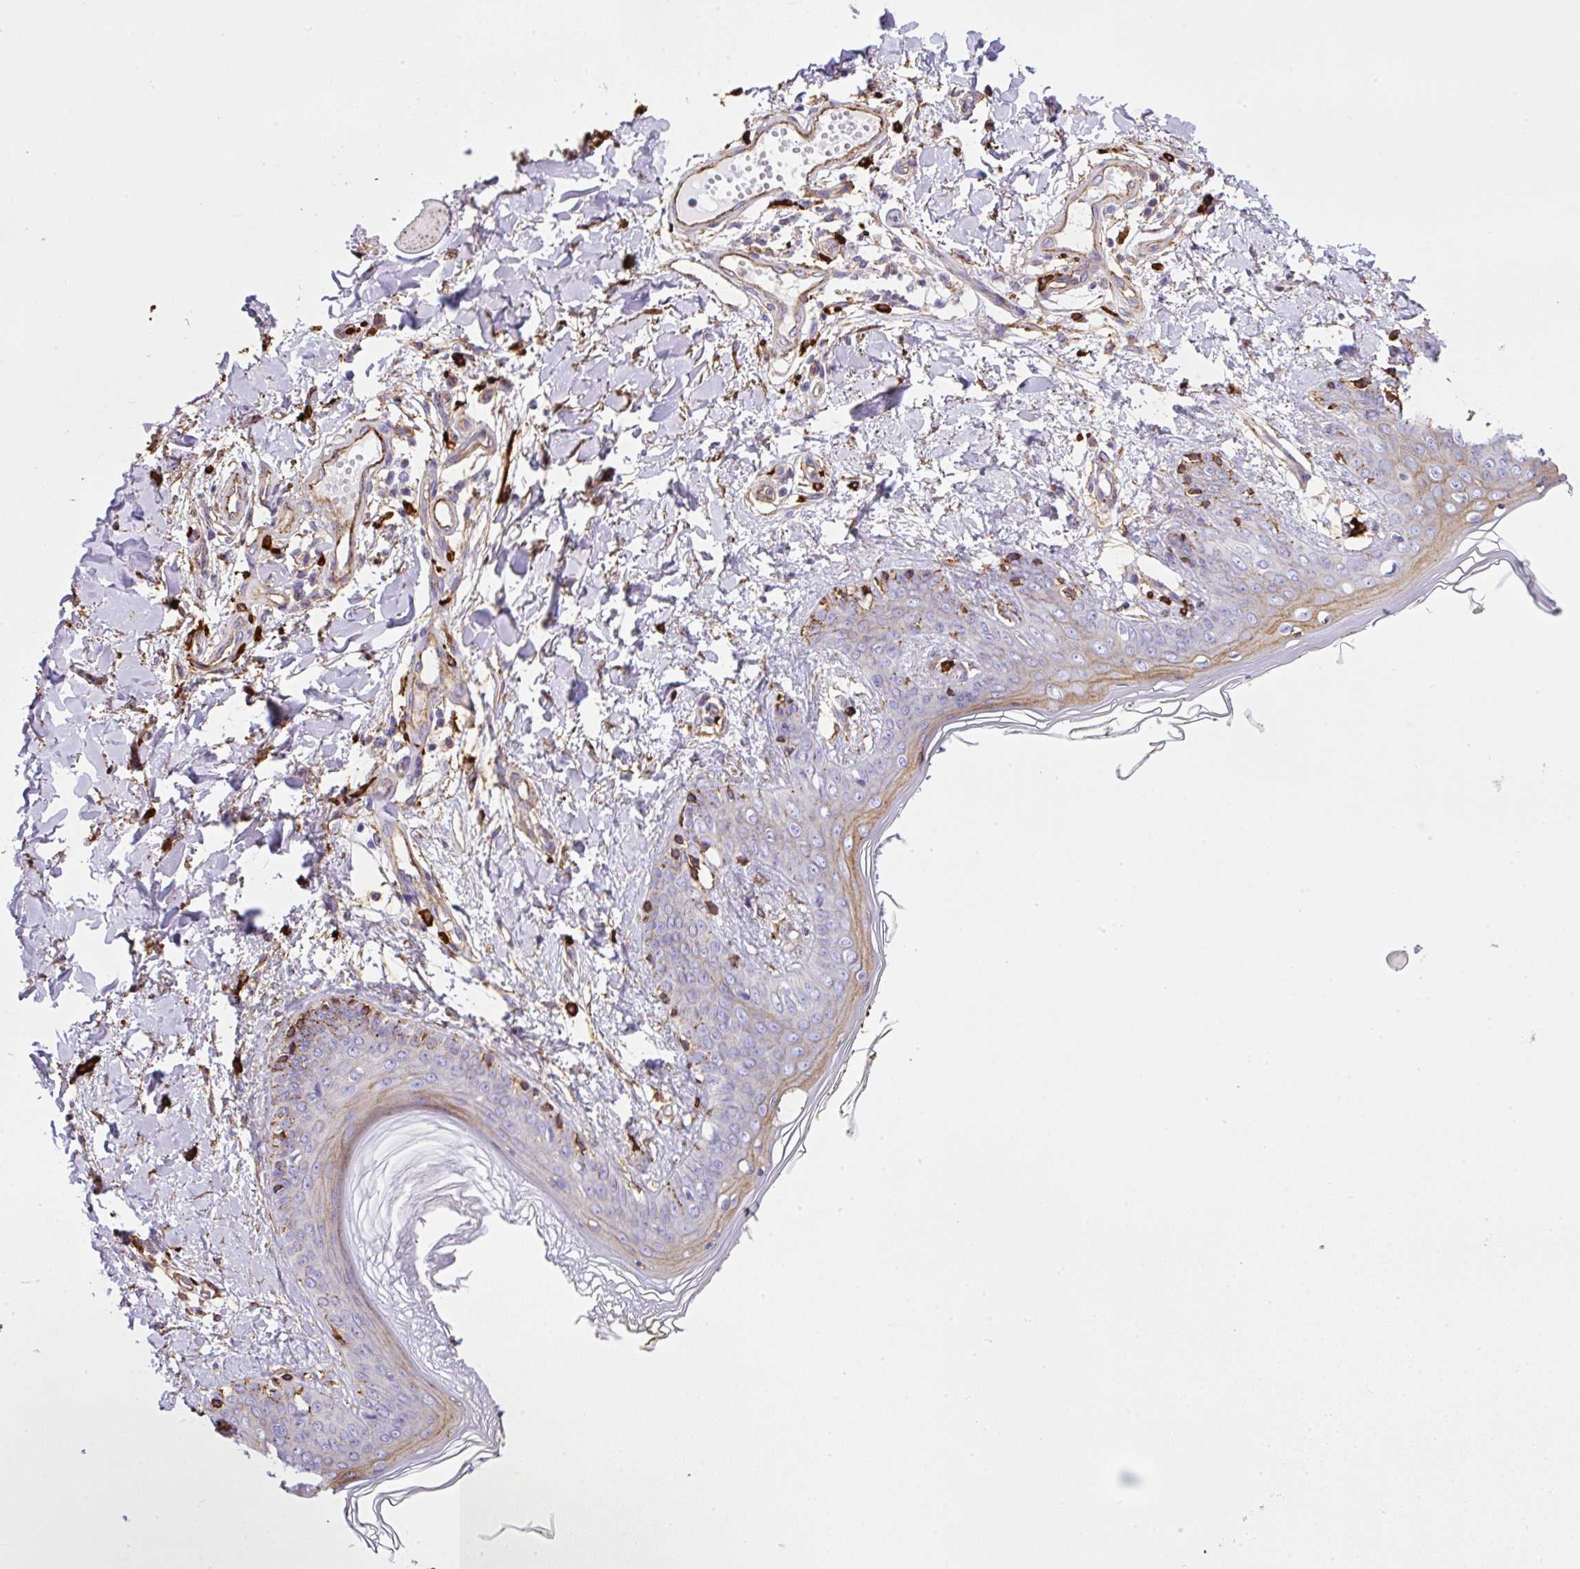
{"staining": {"intensity": "moderate", "quantity": ">75%", "location": "cytoplasmic/membranous"}, "tissue": "skin", "cell_type": "Fibroblasts", "image_type": "normal", "snomed": [{"axis": "morphology", "description": "Normal tissue, NOS"}, {"axis": "topography", "description": "Skin"}], "caption": "Immunohistochemical staining of benign human skin demonstrates >75% levels of moderate cytoplasmic/membranous protein expression in about >75% of fibroblasts.", "gene": "MAGEB5", "patient": {"sex": "female", "age": 34}}